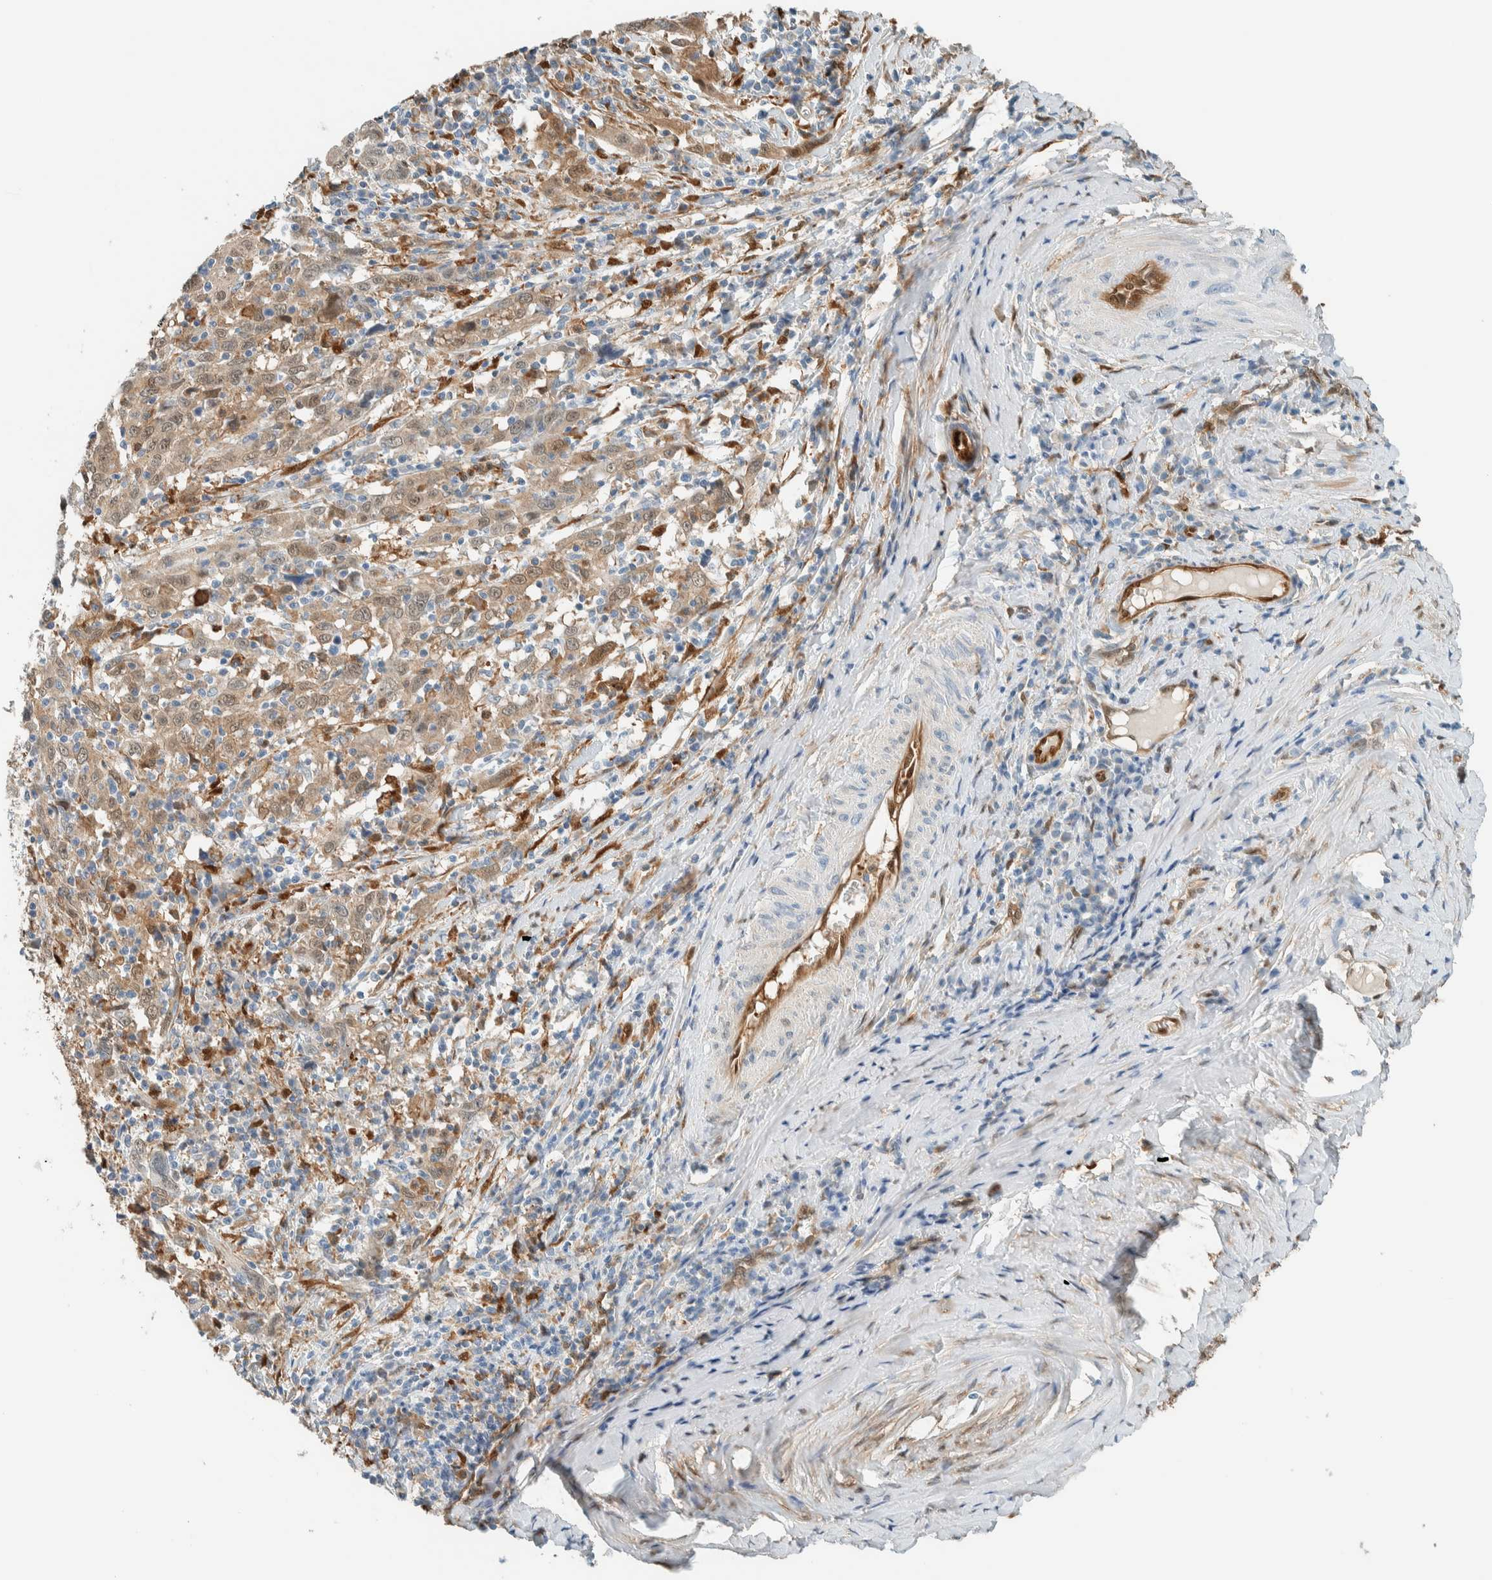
{"staining": {"intensity": "moderate", "quantity": ">75%", "location": "cytoplasmic/membranous,nuclear"}, "tissue": "cervical cancer", "cell_type": "Tumor cells", "image_type": "cancer", "snomed": [{"axis": "morphology", "description": "Squamous cell carcinoma, NOS"}, {"axis": "topography", "description": "Cervix"}], "caption": "Protein staining exhibits moderate cytoplasmic/membranous and nuclear positivity in about >75% of tumor cells in cervical squamous cell carcinoma.", "gene": "NXN", "patient": {"sex": "female", "age": 46}}